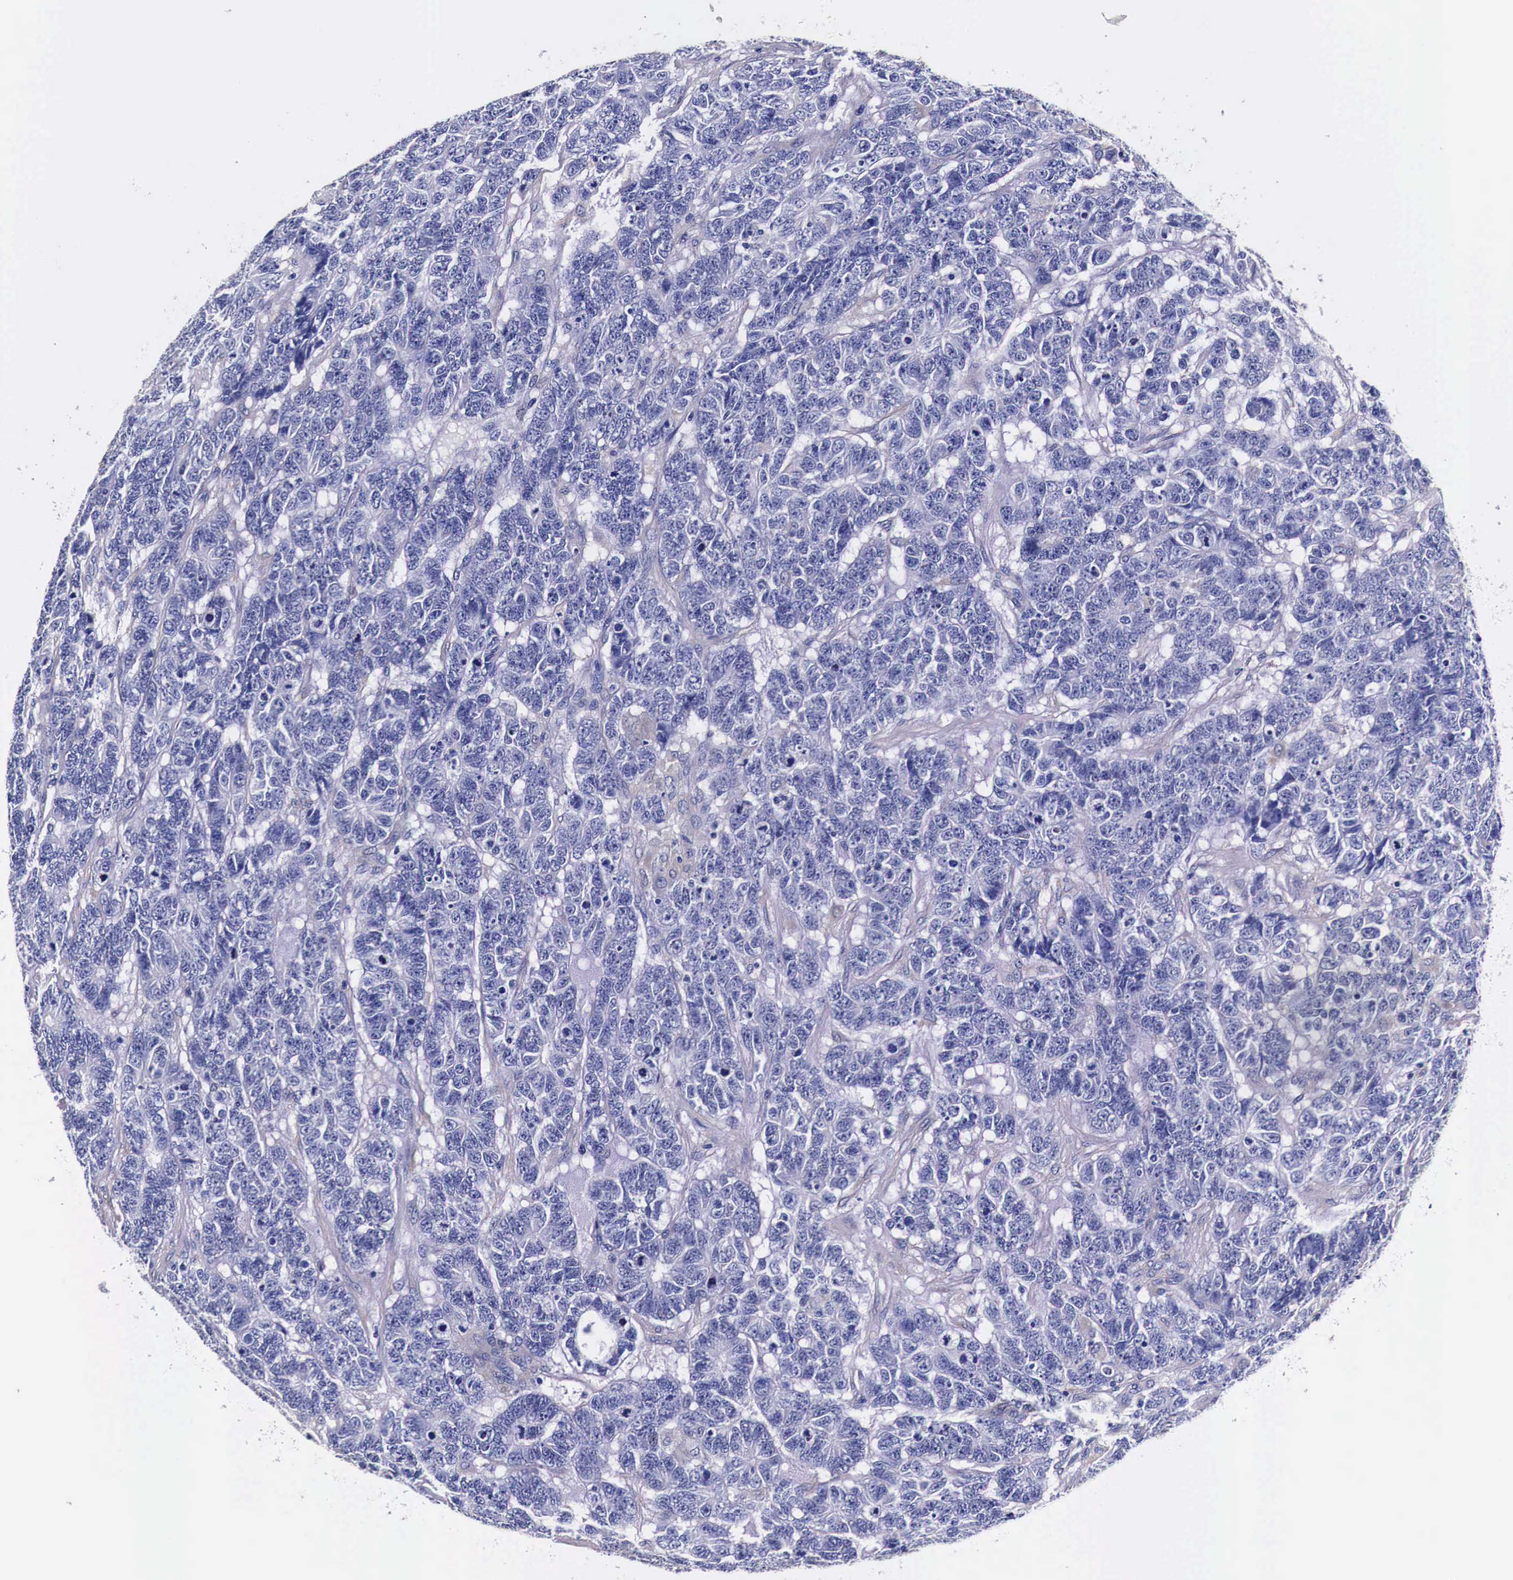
{"staining": {"intensity": "negative", "quantity": "none", "location": "none"}, "tissue": "testis cancer", "cell_type": "Tumor cells", "image_type": "cancer", "snomed": [{"axis": "morphology", "description": "Carcinoma, Embryonal, NOS"}, {"axis": "topography", "description": "Testis"}], "caption": "IHC micrograph of neoplastic tissue: testis embryonal carcinoma stained with DAB exhibits no significant protein expression in tumor cells.", "gene": "HSPB1", "patient": {"sex": "male", "age": 26}}